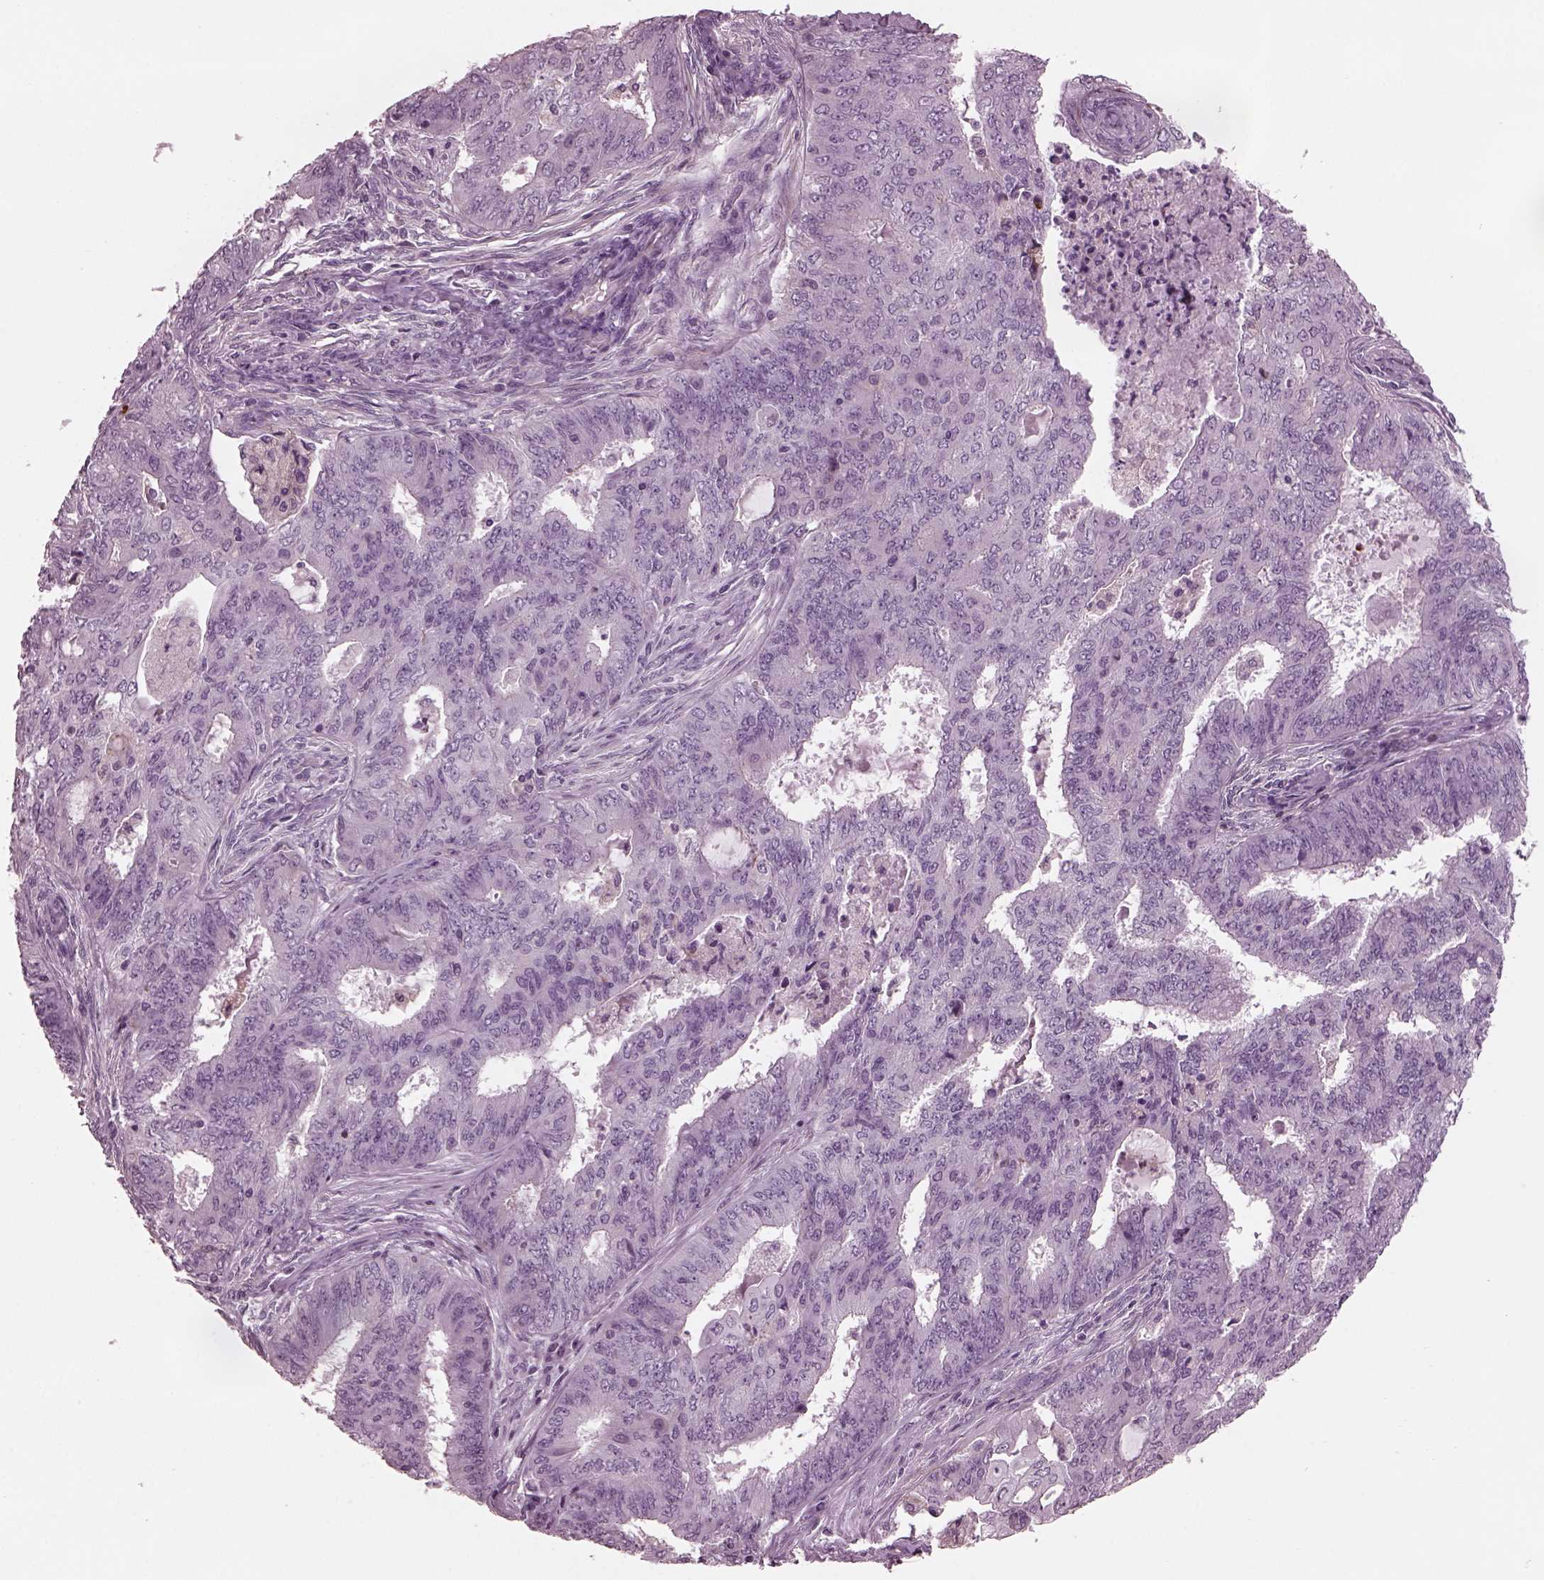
{"staining": {"intensity": "negative", "quantity": "none", "location": "none"}, "tissue": "endometrial cancer", "cell_type": "Tumor cells", "image_type": "cancer", "snomed": [{"axis": "morphology", "description": "Adenocarcinoma, NOS"}, {"axis": "topography", "description": "Endometrium"}], "caption": "DAB (3,3'-diaminobenzidine) immunohistochemical staining of human endometrial cancer displays no significant positivity in tumor cells.", "gene": "GDF11", "patient": {"sex": "female", "age": 62}}